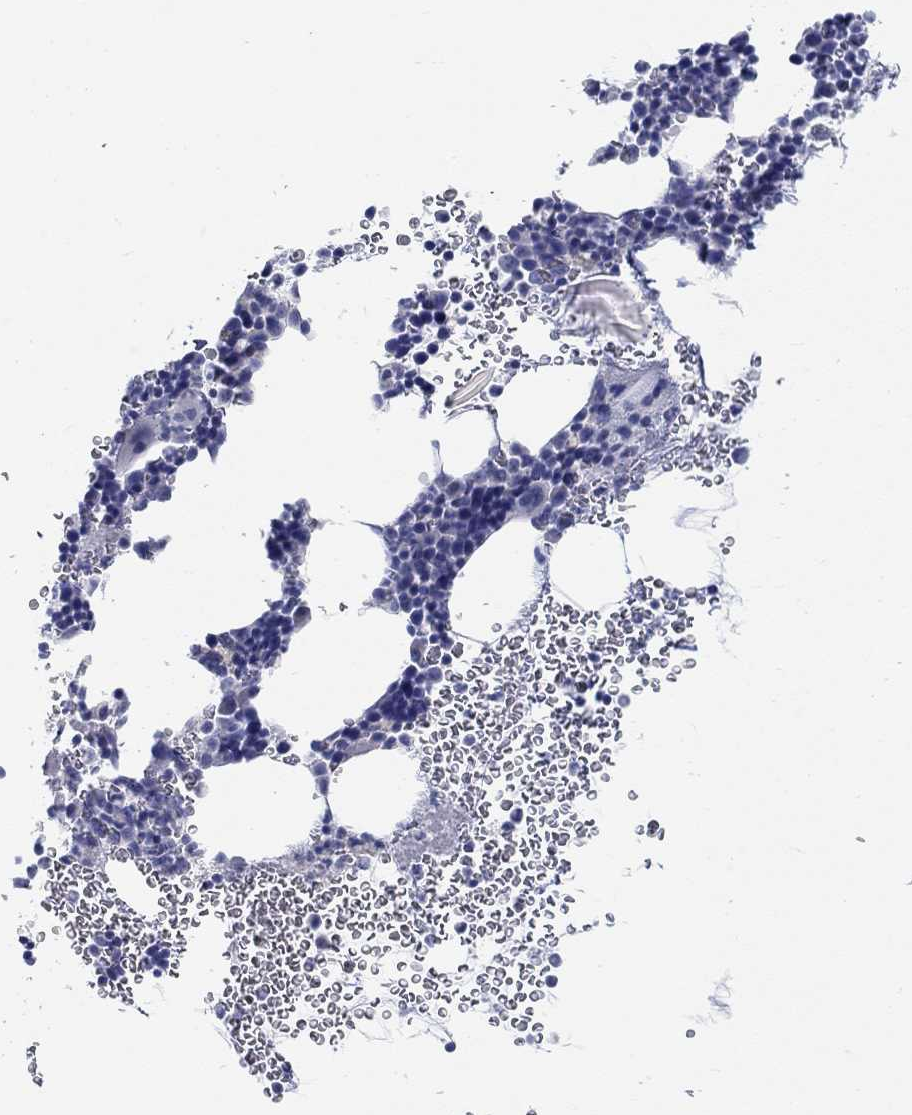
{"staining": {"intensity": "negative", "quantity": "none", "location": "none"}, "tissue": "bone marrow", "cell_type": "Hematopoietic cells", "image_type": "normal", "snomed": [{"axis": "morphology", "description": "Normal tissue, NOS"}, {"axis": "topography", "description": "Bone marrow"}], "caption": "Immunohistochemistry of unremarkable human bone marrow demonstrates no staining in hematopoietic cells. (Stains: DAB (3,3'-diaminobenzidine) IHC with hematoxylin counter stain, Microscopy: brightfield microscopy at high magnification).", "gene": "GRIA3", "patient": {"sex": "male", "age": 44}}